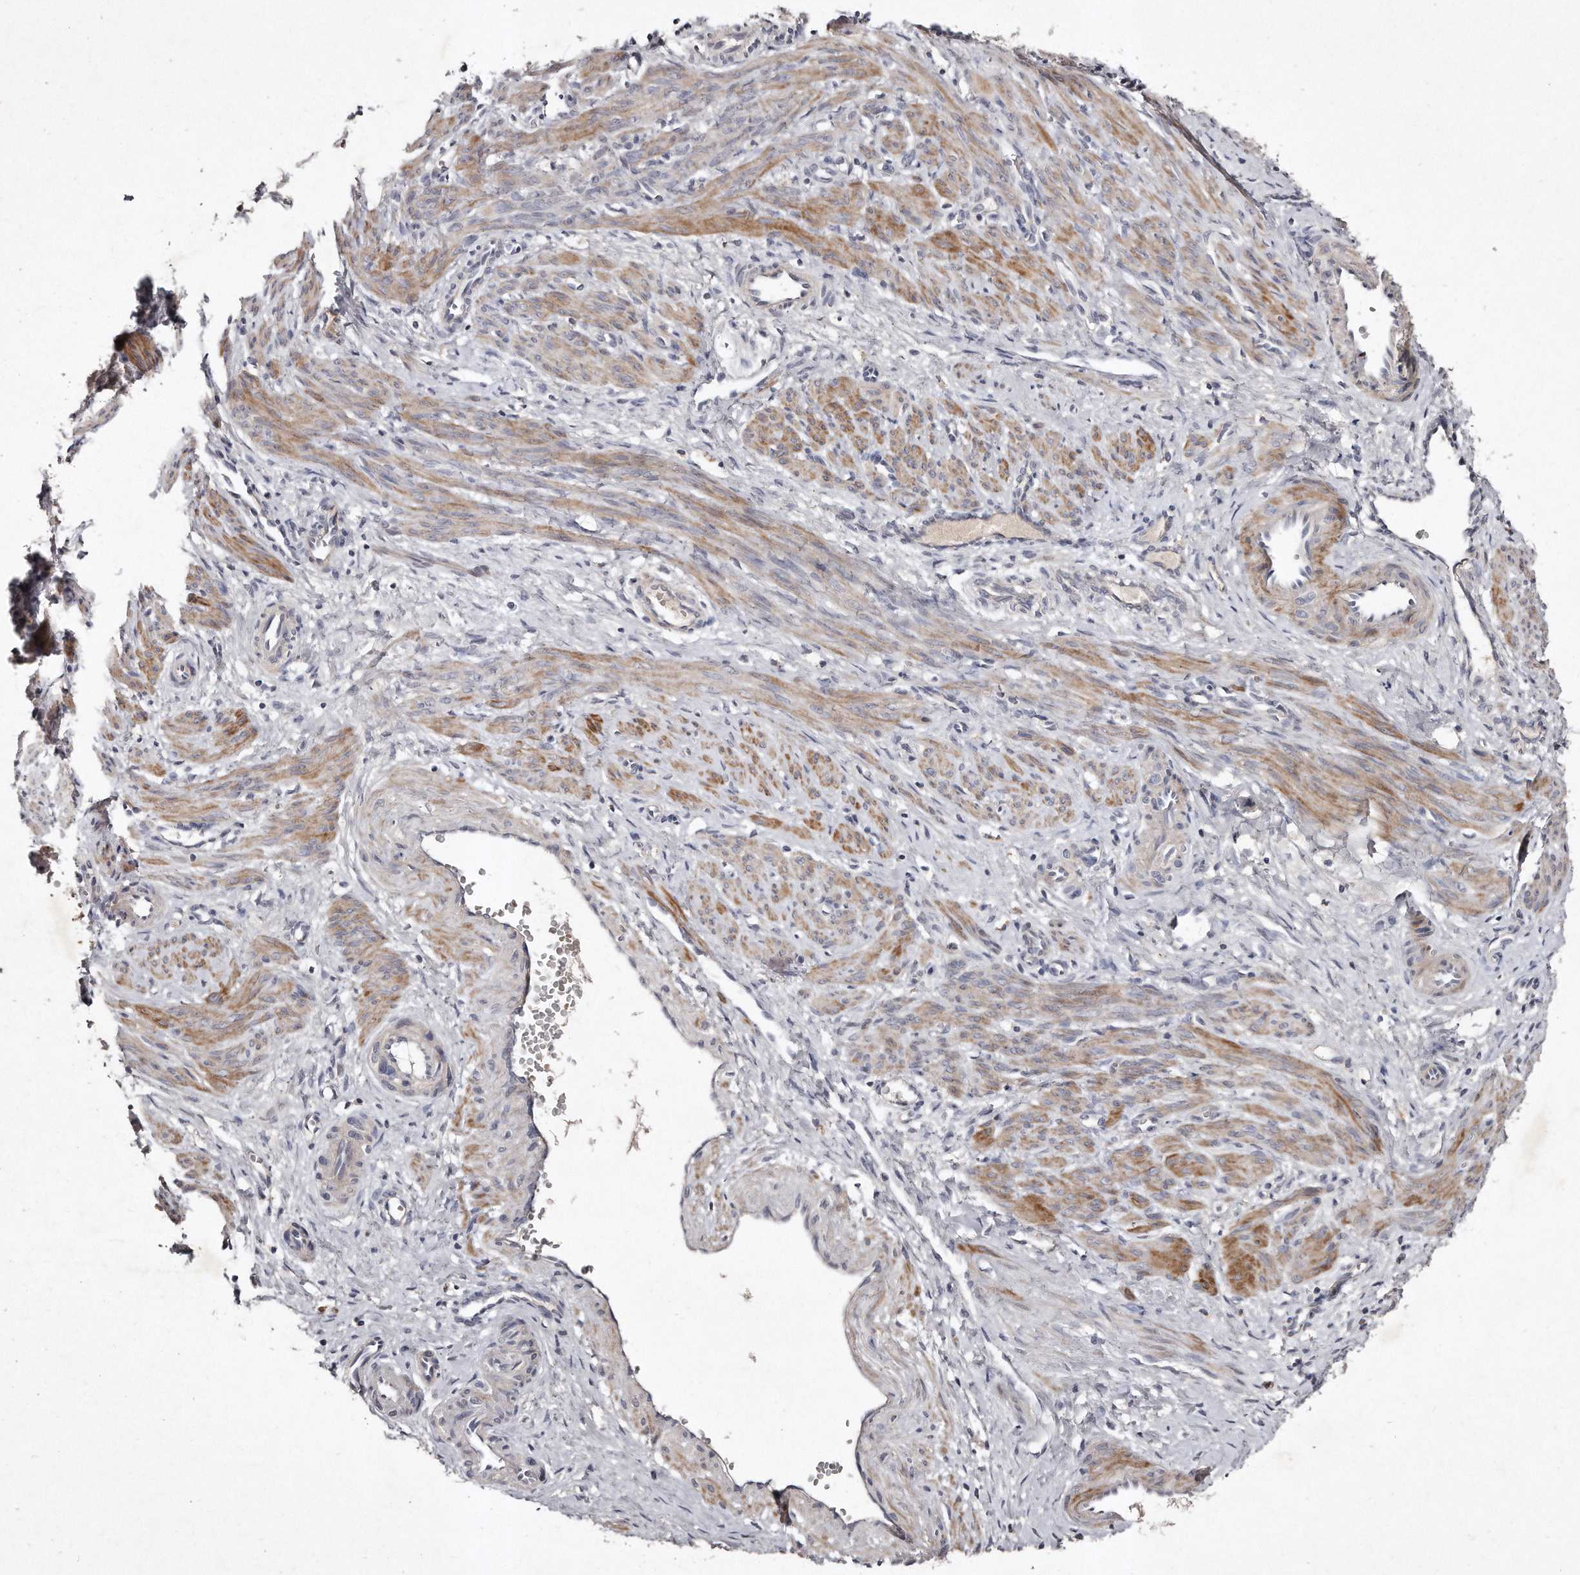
{"staining": {"intensity": "moderate", "quantity": ">75%", "location": "cytoplasmic/membranous"}, "tissue": "smooth muscle", "cell_type": "Smooth muscle cells", "image_type": "normal", "snomed": [{"axis": "morphology", "description": "Normal tissue, NOS"}, {"axis": "topography", "description": "Endometrium"}], "caption": "Smooth muscle cells show moderate cytoplasmic/membranous expression in approximately >75% of cells in normal smooth muscle.", "gene": "TECR", "patient": {"sex": "female", "age": 33}}